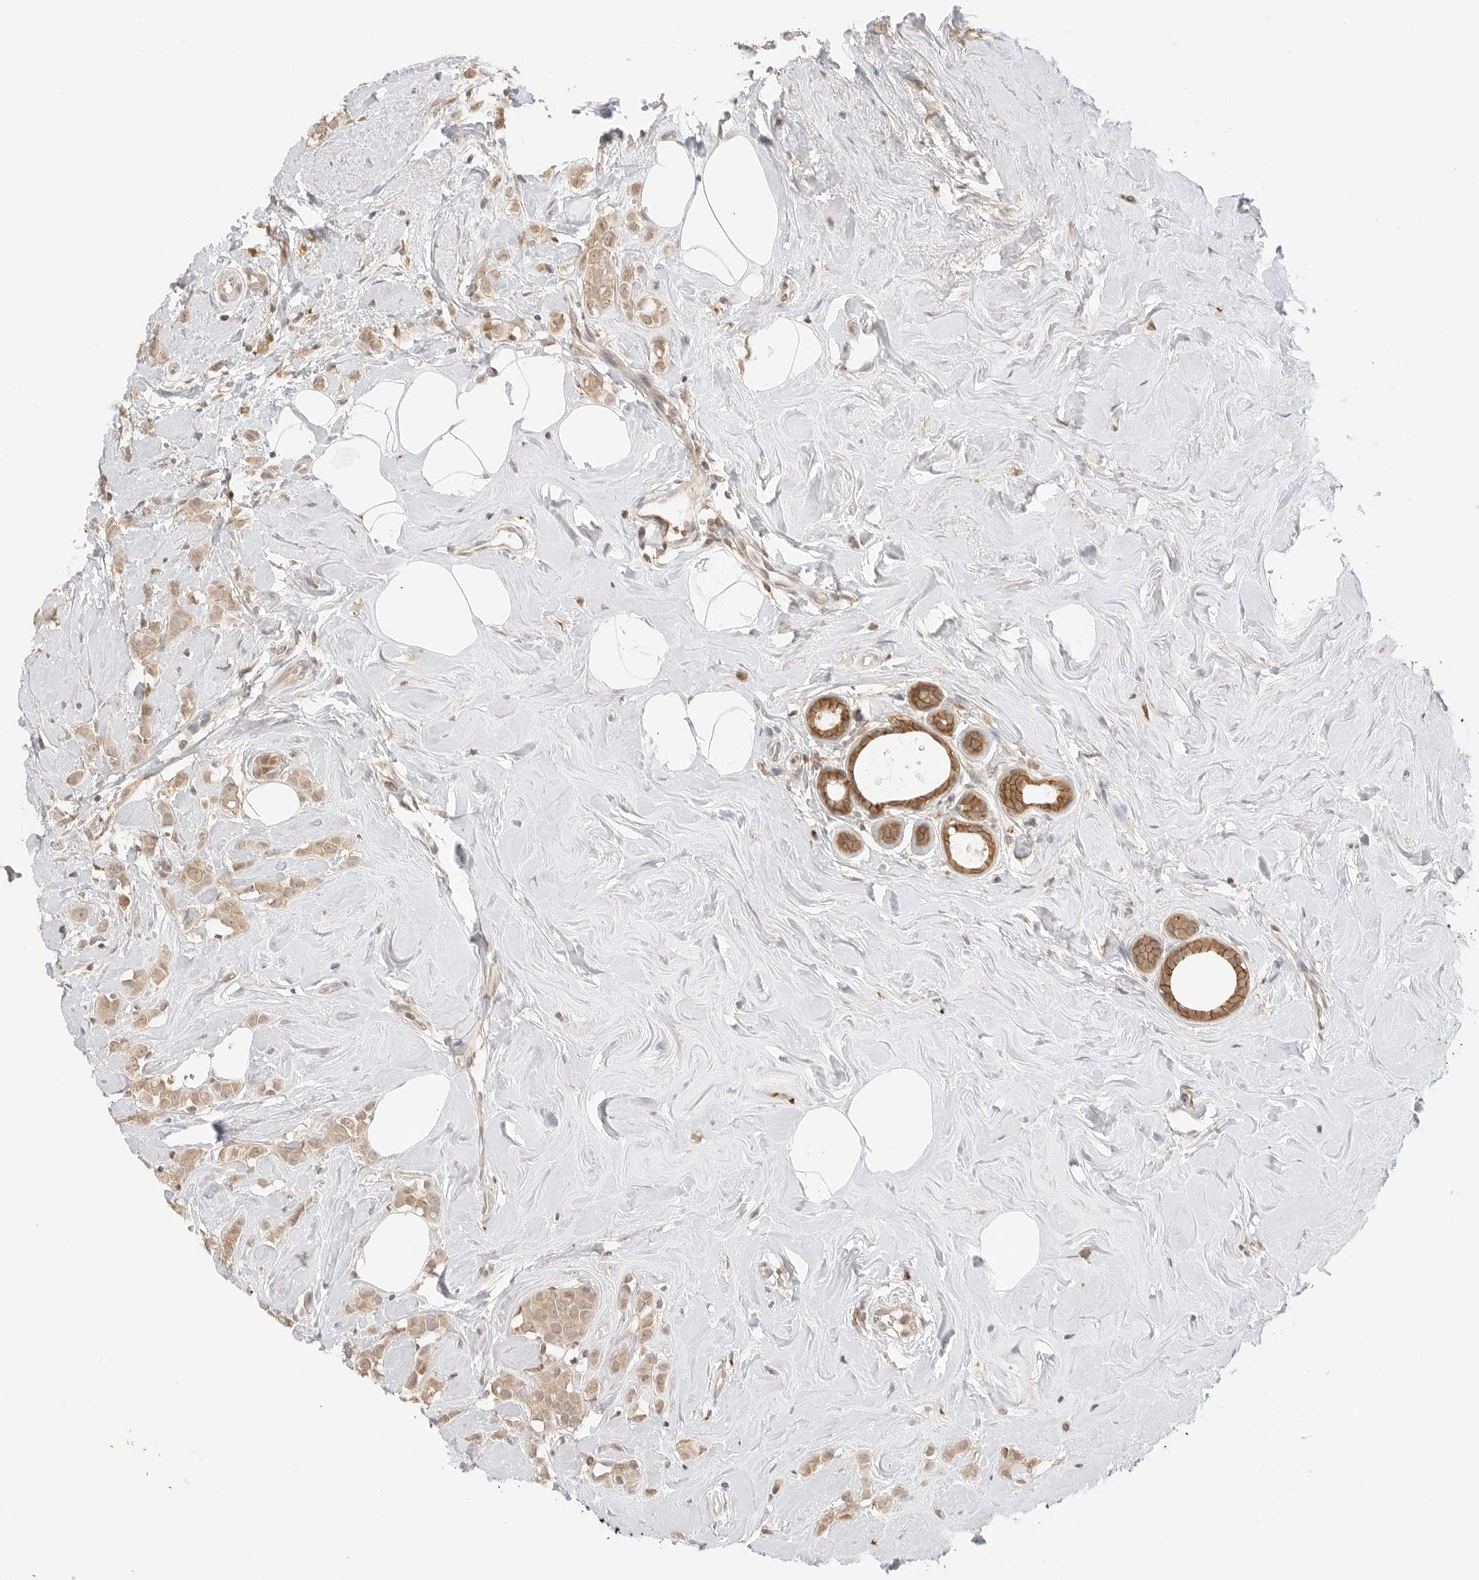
{"staining": {"intensity": "weak", "quantity": ">75%", "location": "cytoplasmic/membranous"}, "tissue": "breast cancer", "cell_type": "Tumor cells", "image_type": "cancer", "snomed": [{"axis": "morphology", "description": "Lobular carcinoma"}, {"axis": "topography", "description": "Breast"}], "caption": "IHC photomicrograph of neoplastic tissue: human breast lobular carcinoma stained using IHC reveals low levels of weak protein expression localized specifically in the cytoplasmic/membranous of tumor cells, appearing as a cytoplasmic/membranous brown color.", "gene": "EPHA1", "patient": {"sex": "female", "age": 47}}